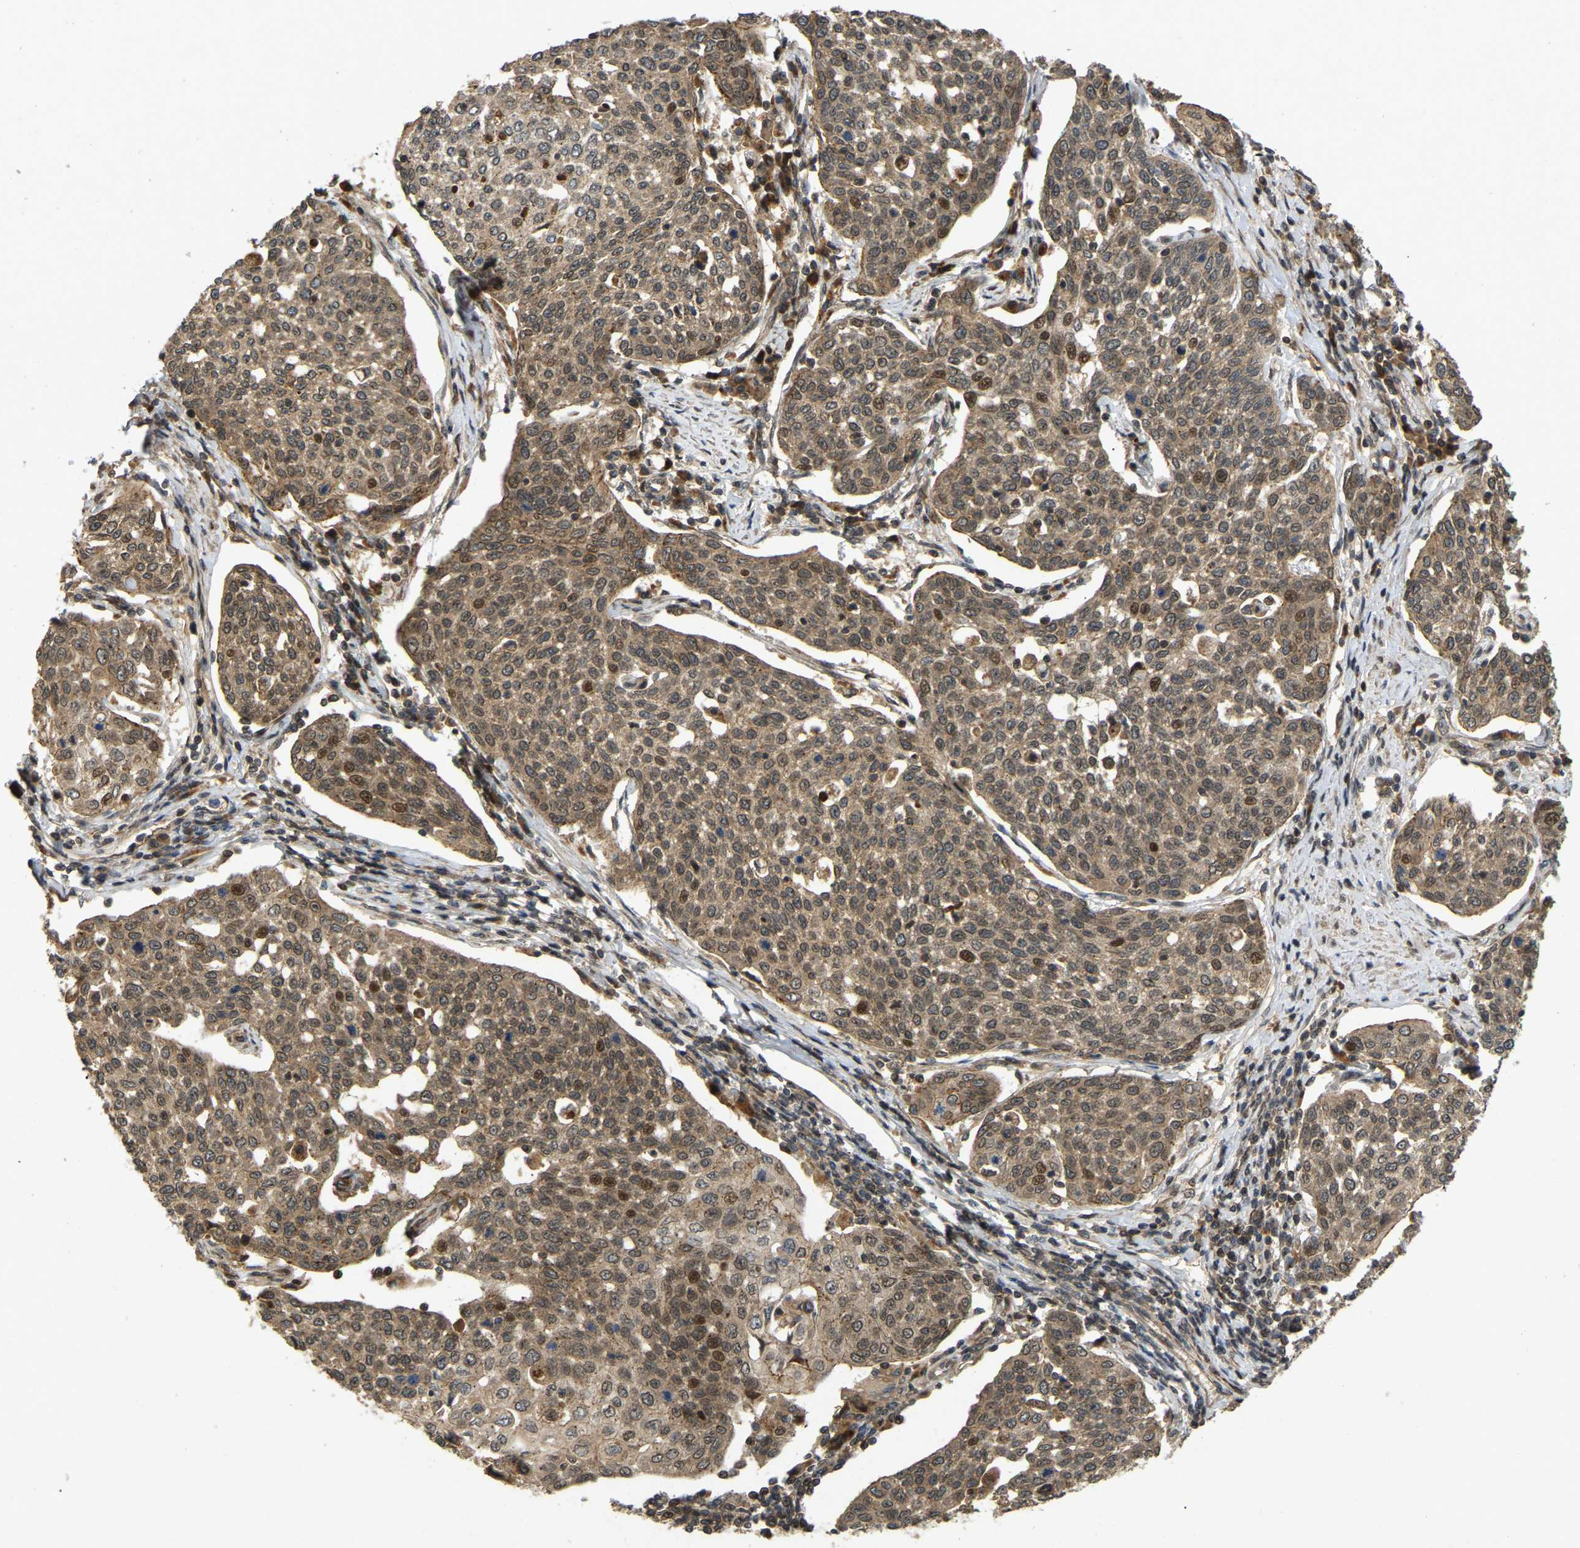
{"staining": {"intensity": "moderate", "quantity": ">75%", "location": "cytoplasmic/membranous,nuclear"}, "tissue": "cervical cancer", "cell_type": "Tumor cells", "image_type": "cancer", "snomed": [{"axis": "morphology", "description": "Squamous cell carcinoma, NOS"}, {"axis": "topography", "description": "Cervix"}], "caption": "IHC histopathology image of human cervical cancer stained for a protein (brown), which shows medium levels of moderate cytoplasmic/membranous and nuclear expression in approximately >75% of tumor cells.", "gene": "KIAA1549", "patient": {"sex": "female", "age": 34}}